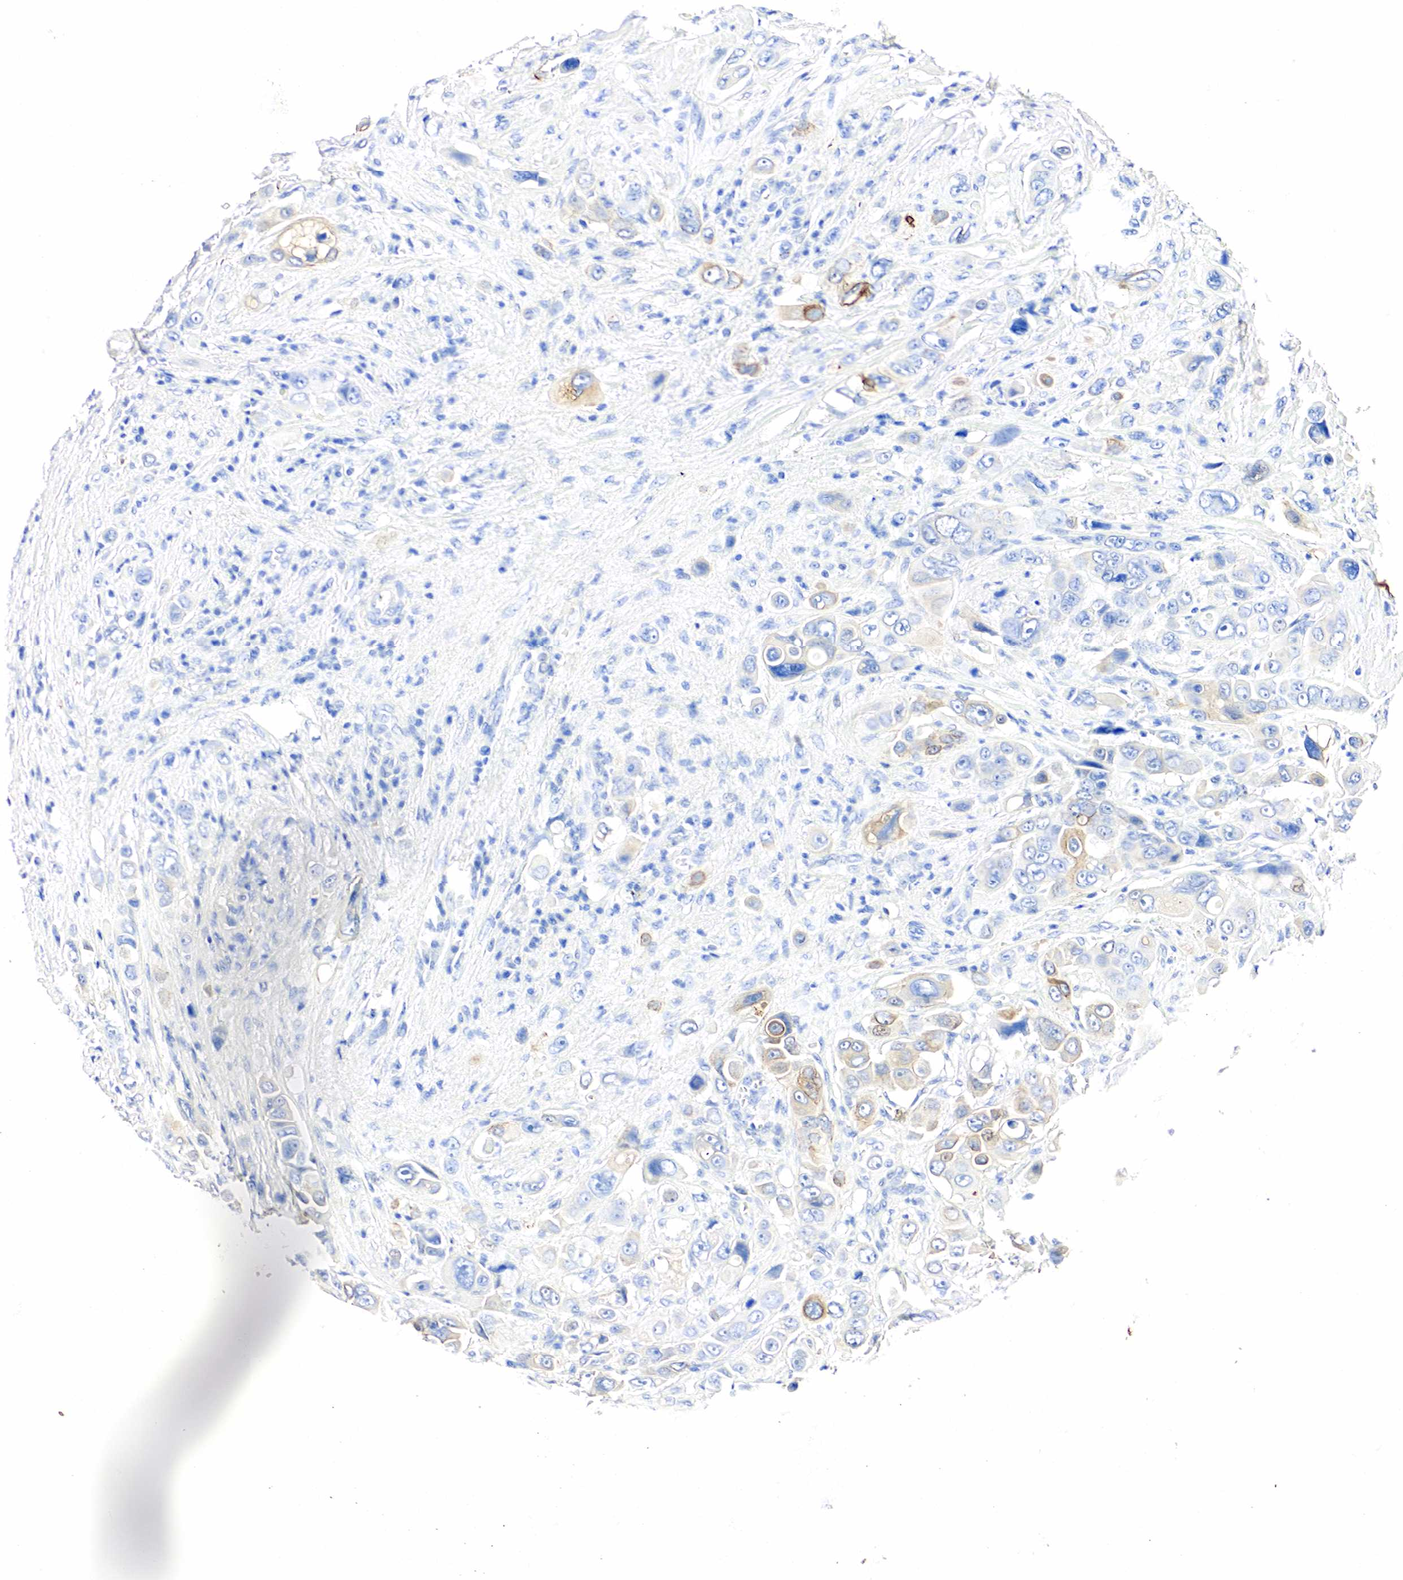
{"staining": {"intensity": "moderate", "quantity": "<25%", "location": "cytoplasmic/membranous"}, "tissue": "liver cancer", "cell_type": "Tumor cells", "image_type": "cancer", "snomed": [{"axis": "morphology", "description": "Cholangiocarcinoma"}, {"axis": "topography", "description": "Liver"}], "caption": "Protein analysis of liver cancer tissue displays moderate cytoplasmic/membranous positivity in approximately <25% of tumor cells. The staining is performed using DAB (3,3'-diaminobenzidine) brown chromogen to label protein expression. The nuclei are counter-stained blue using hematoxylin.", "gene": "PGR", "patient": {"sex": "female", "age": 79}}